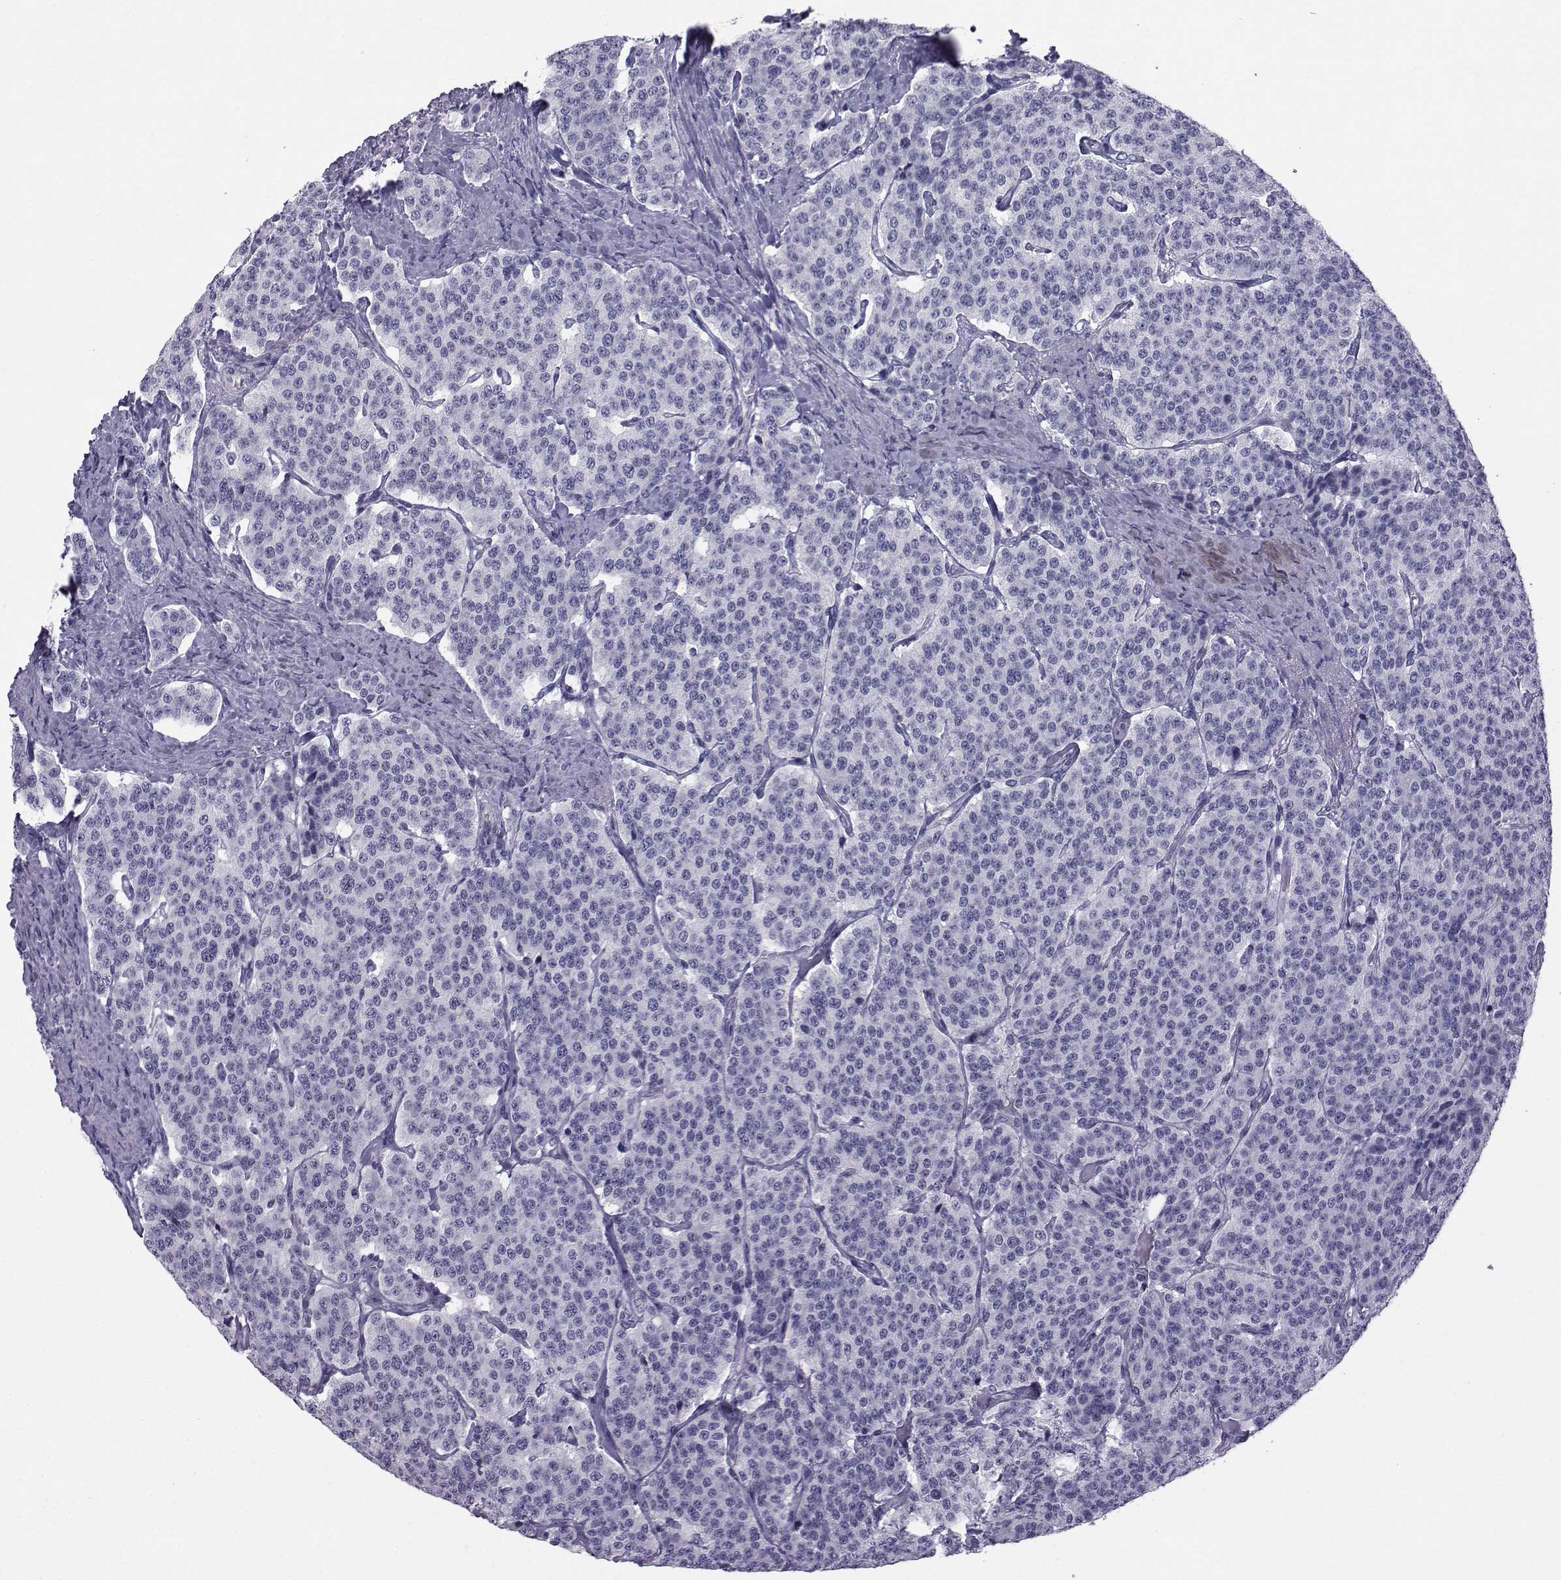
{"staining": {"intensity": "negative", "quantity": "none", "location": "none"}, "tissue": "carcinoid", "cell_type": "Tumor cells", "image_type": "cancer", "snomed": [{"axis": "morphology", "description": "Carcinoid, malignant, NOS"}, {"axis": "topography", "description": "Small intestine"}], "caption": "Carcinoid stained for a protein using immunohistochemistry (IHC) displays no positivity tumor cells.", "gene": "SPANXD", "patient": {"sex": "female", "age": 58}}